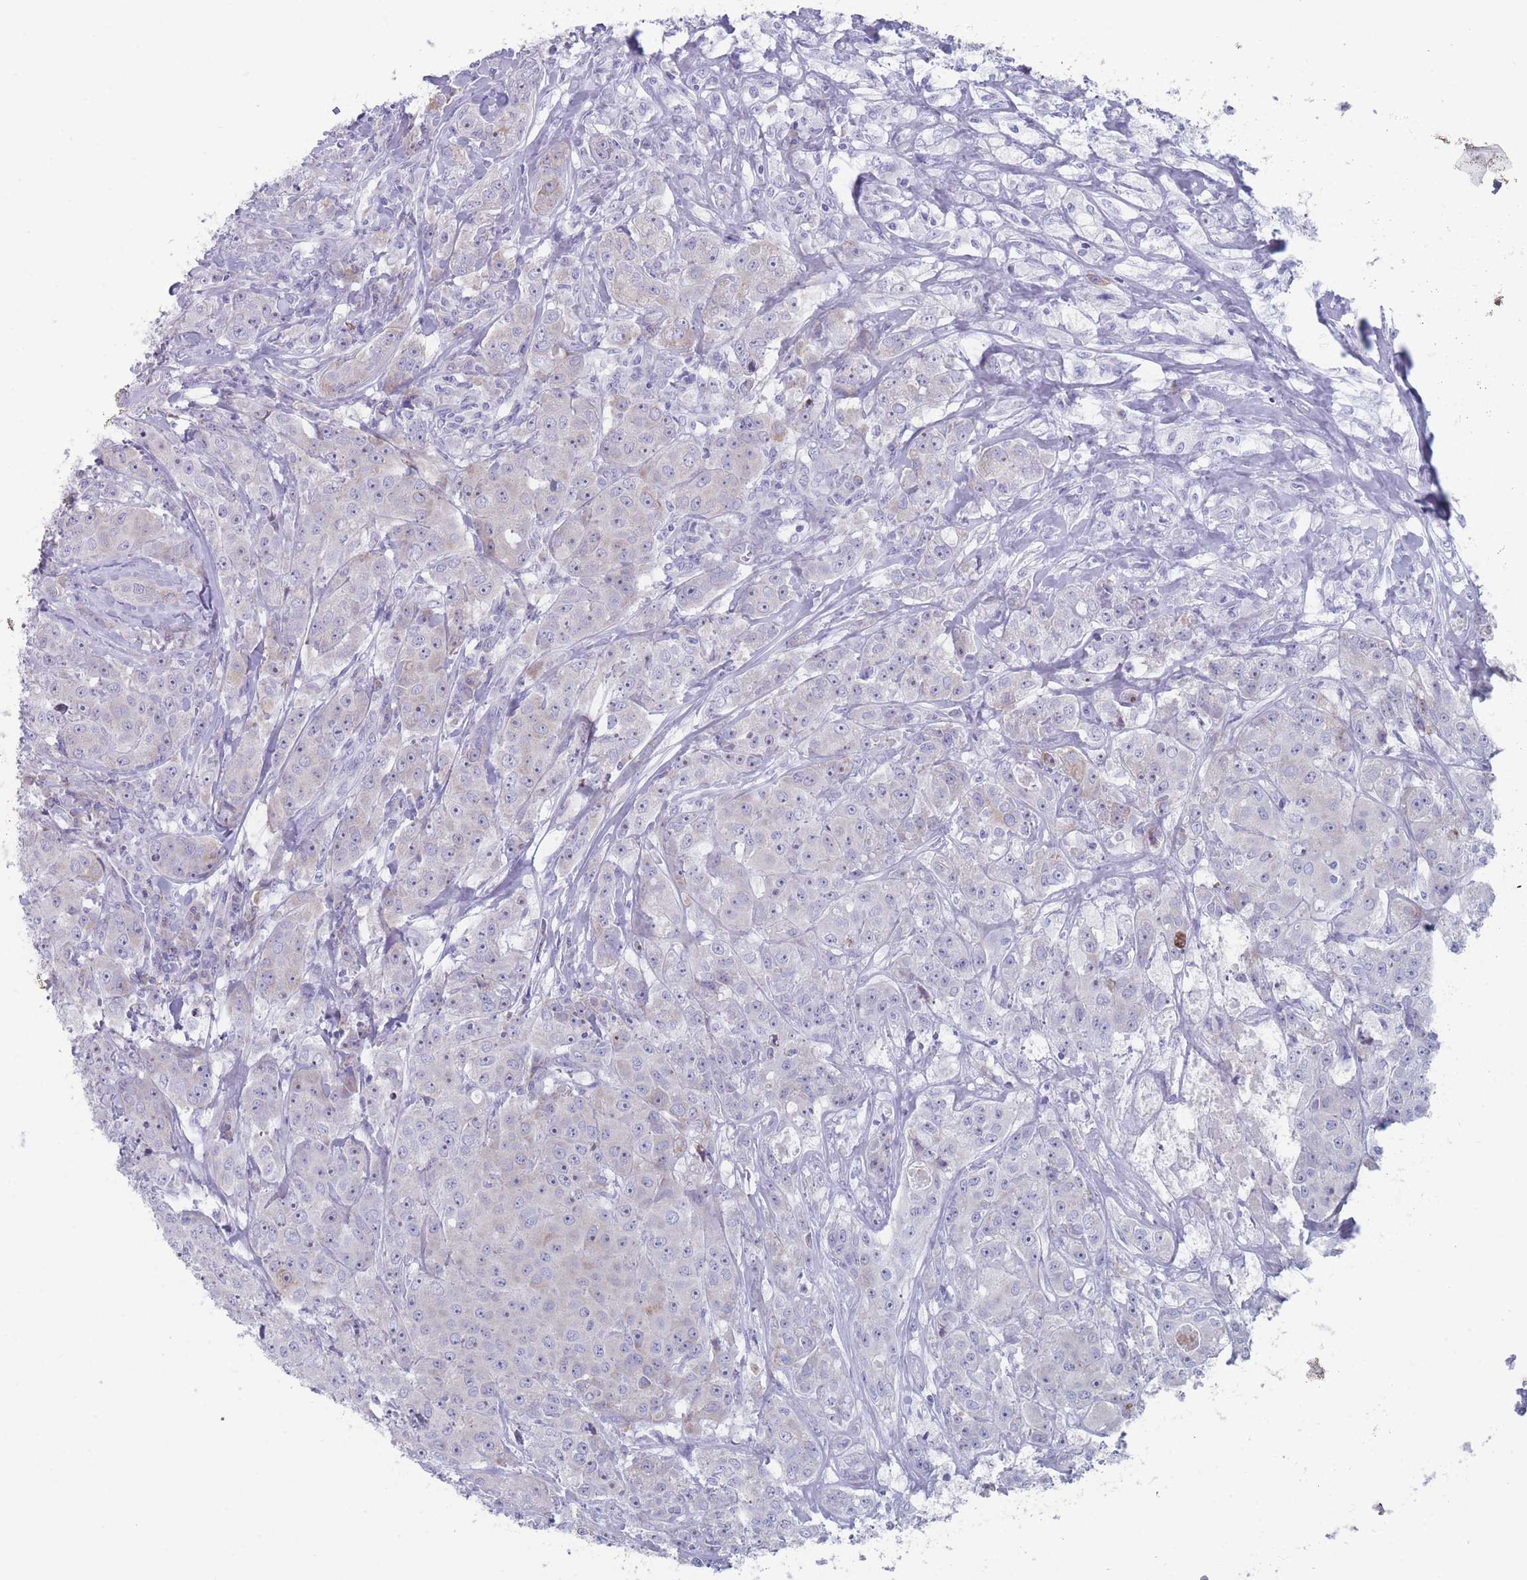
{"staining": {"intensity": "negative", "quantity": "none", "location": "none"}, "tissue": "breast cancer", "cell_type": "Tumor cells", "image_type": "cancer", "snomed": [{"axis": "morphology", "description": "Duct carcinoma"}, {"axis": "topography", "description": "Breast"}], "caption": "A micrograph of breast cancer (intraductal carcinoma) stained for a protein displays no brown staining in tumor cells. The staining is performed using DAB brown chromogen with nuclei counter-stained in using hematoxylin.", "gene": "ST8SIA5", "patient": {"sex": "female", "age": 43}}